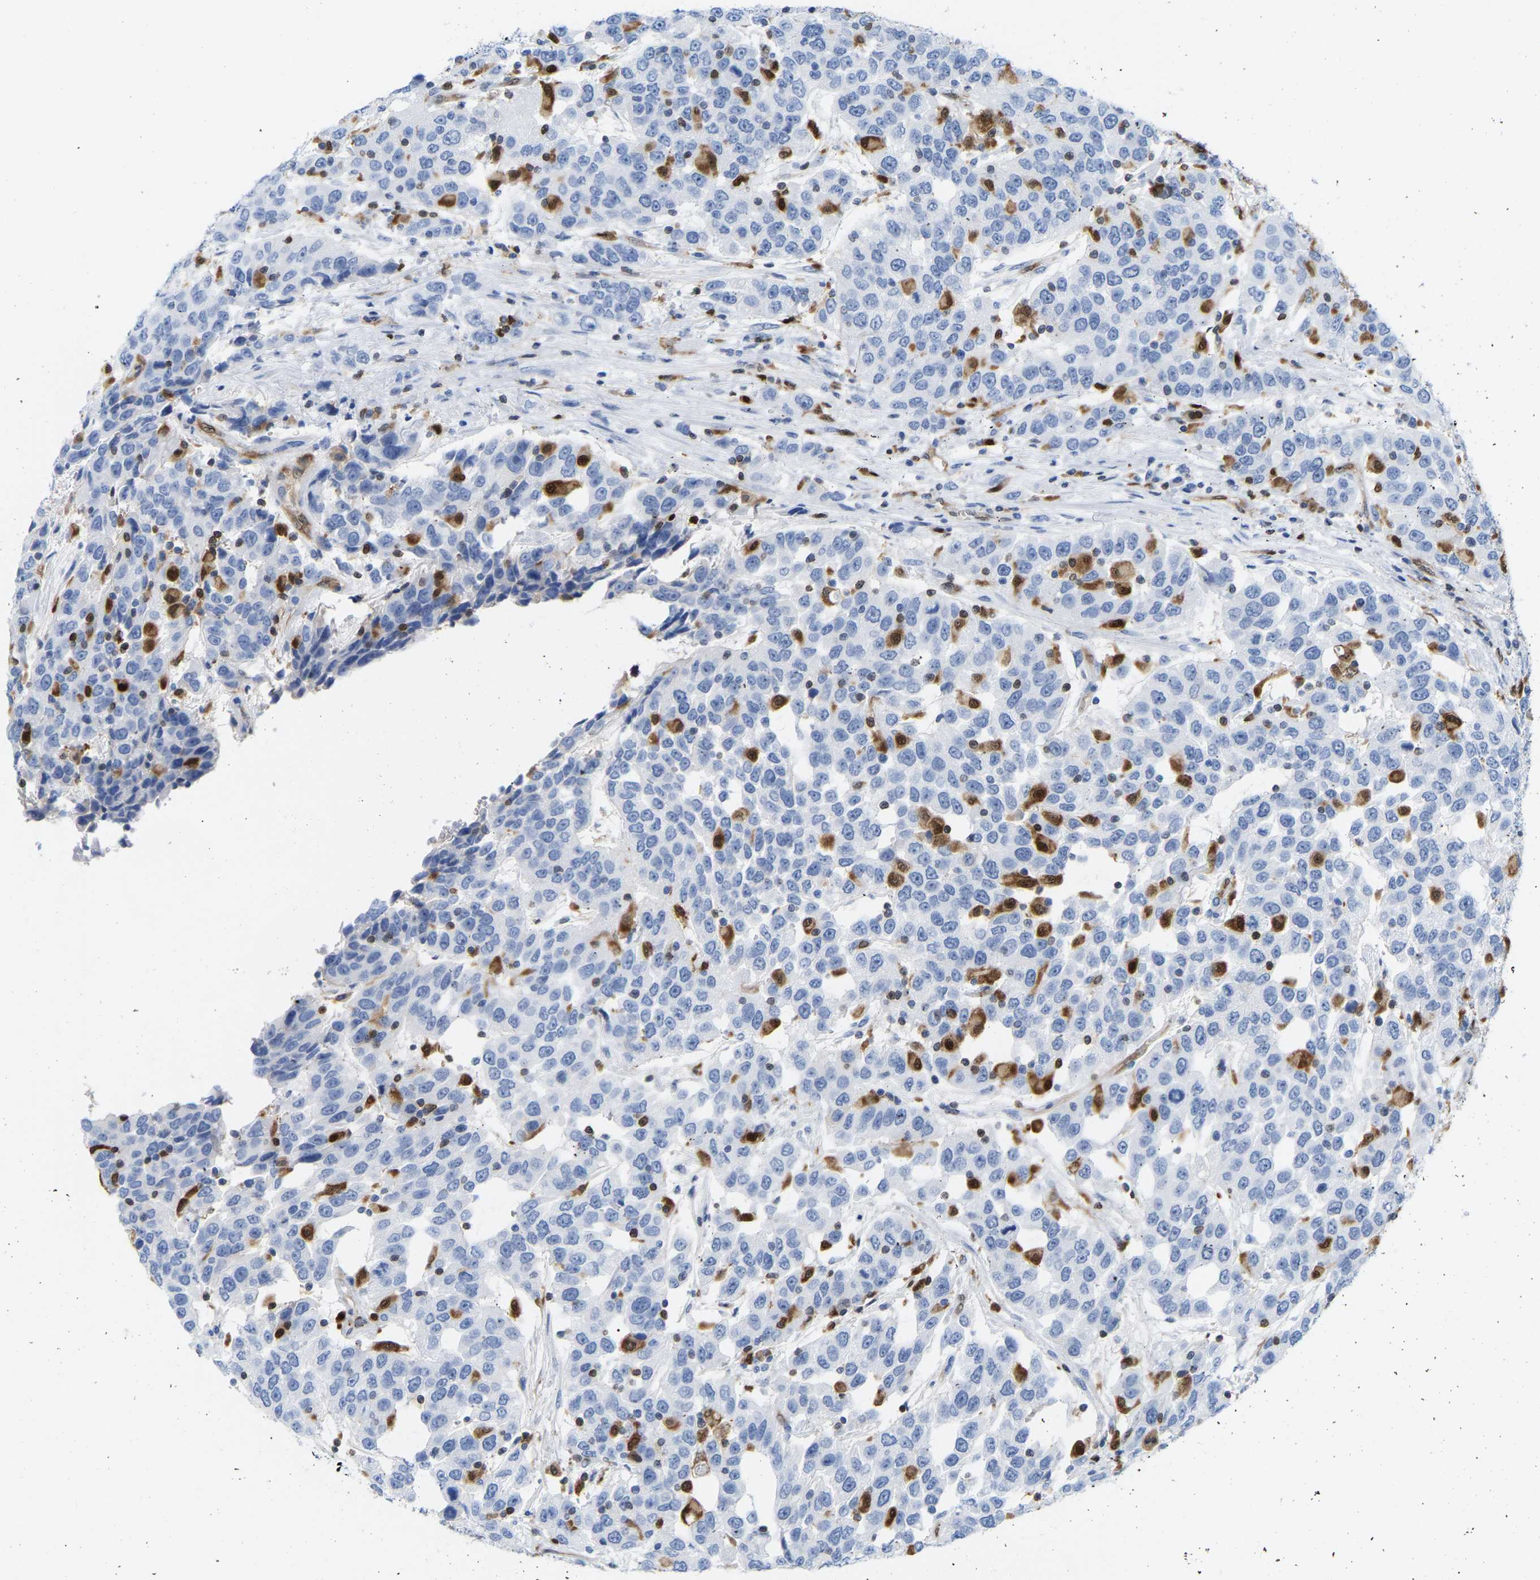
{"staining": {"intensity": "negative", "quantity": "none", "location": "none"}, "tissue": "urothelial cancer", "cell_type": "Tumor cells", "image_type": "cancer", "snomed": [{"axis": "morphology", "description": "Urothelial carcinoma, High grade"}, {"axis": "topography", "description": "Urinary bladder"}], "caption": "Protein analysis of urothelial cancer exhibits no significant expression in tumor cells.", "gene": "GIMAP4", "patient": {"sex": "female", "age": 80}}